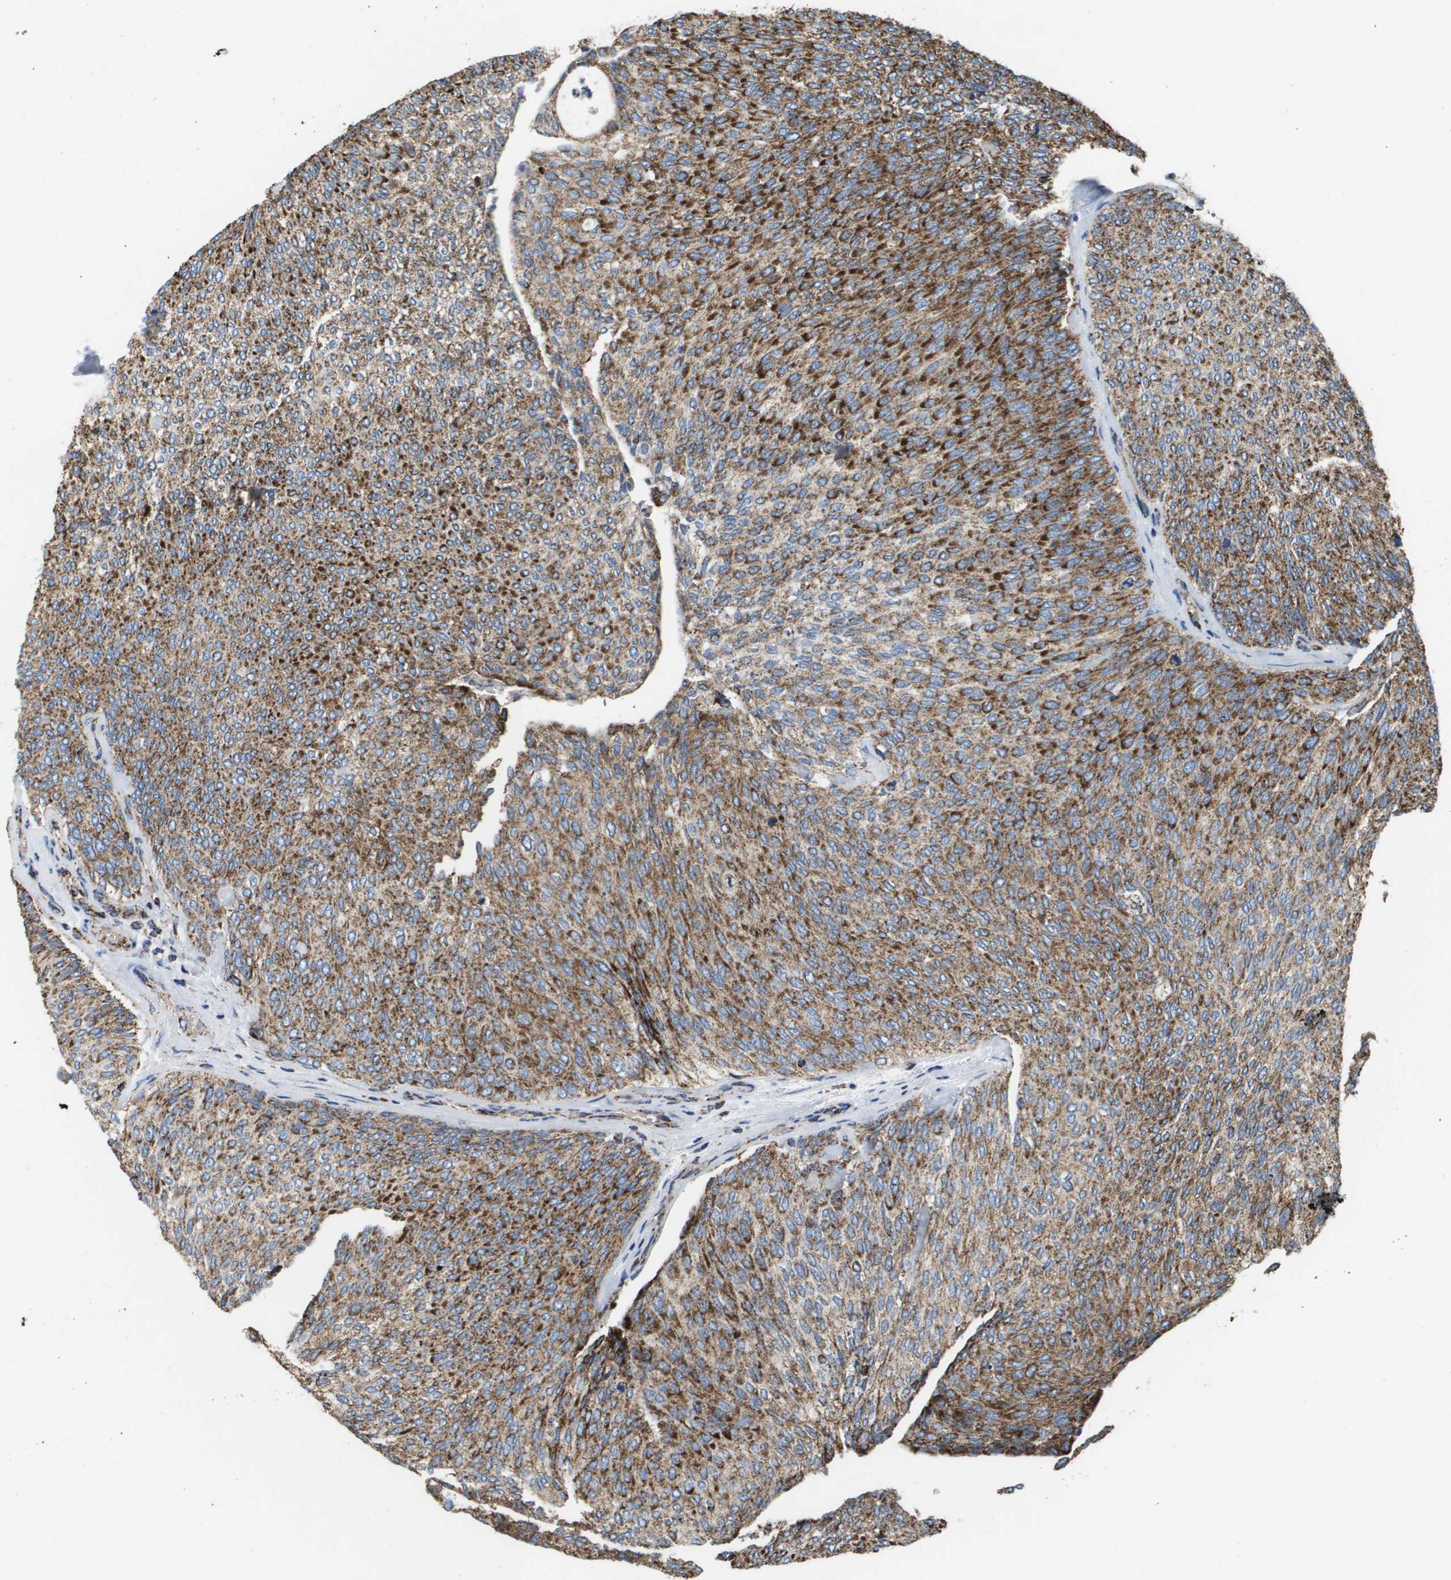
{"staining": {"intensity": "strong", "quantity": ">75%", "location": "cytoplasmic/membranous"}, "tissue": "urothelial cancer", "cell_type": "Tumor cells", "image_type": "cancer", "snomed": [{"axis": "morphology", "description": "Urothelial carcinoma, Low grade"}, {"axis": "topography", "description": "Urinary bladder"}], "caption": "Urothelial carcinoma (low-grade) stained for a protein (brown) demonstrates strong cytoplasmic/membranous positive expression in about >75% of tumor cells.", "gene": "ATP5F1B", "patient": {"sex": "female", "age": 79}}